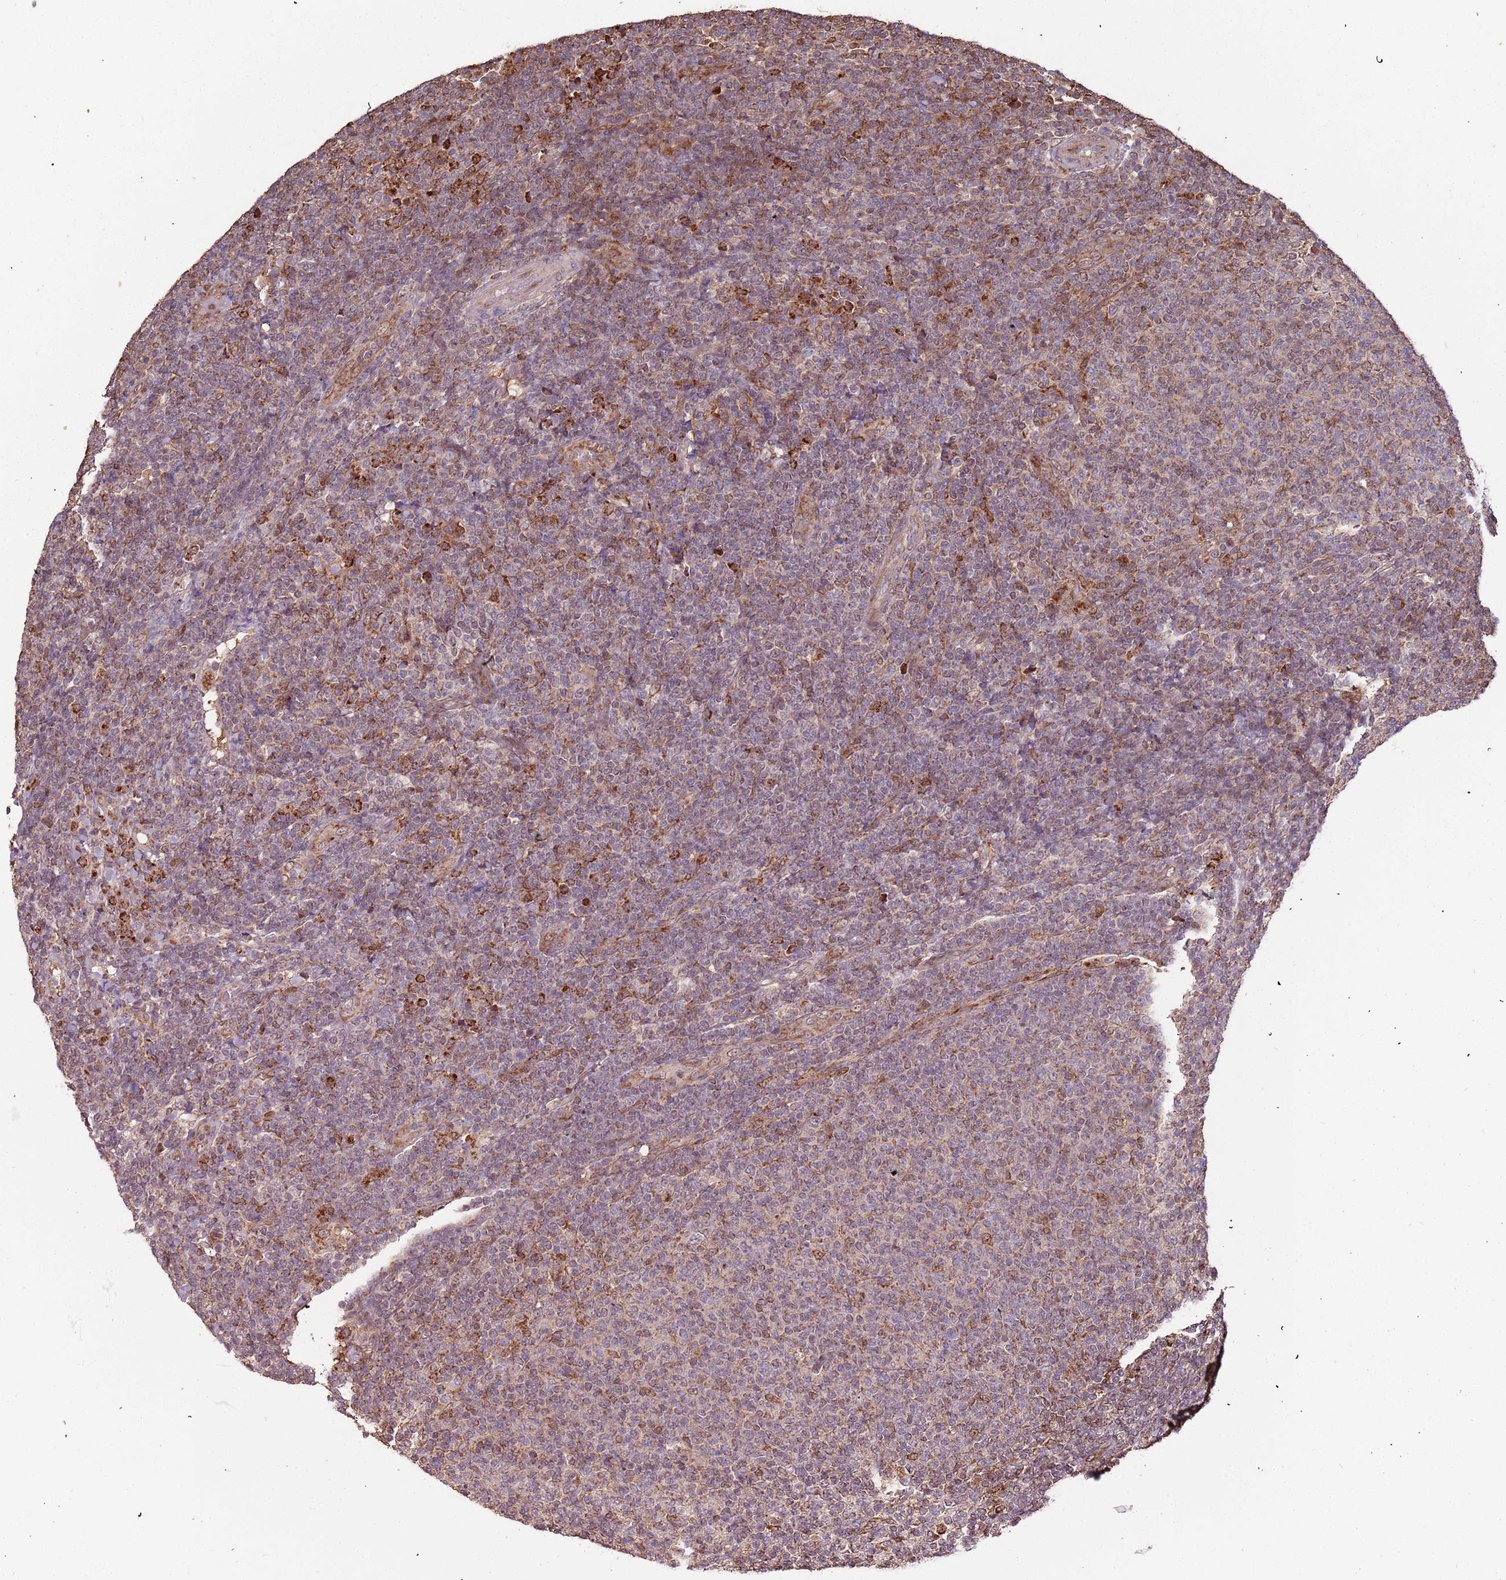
{"staining": {"intensity": "moderate", "quantity": "25%-75%", "location": "cytoplasmic/membranous,nuclear"}, "tissue": "lymphoma", "cell_type": "Tumor cells", "image_type": "cancer", "snomed": [{"axis": "morphology", "description": "Malignant lymphoma, non-Hodgkin's type, Low grade"}, {"axis": "topography", "description": "Lymph node"}], "caption": "A micrograph showing moderate cytoplasmic/membranous and nuclear staining in about 25%-75% of tumor cells in lymphoma, as visualized by brown immunohistochemical staining.", "gene": "IL17RD", "patient": {"sex": "male", "age": 66}}